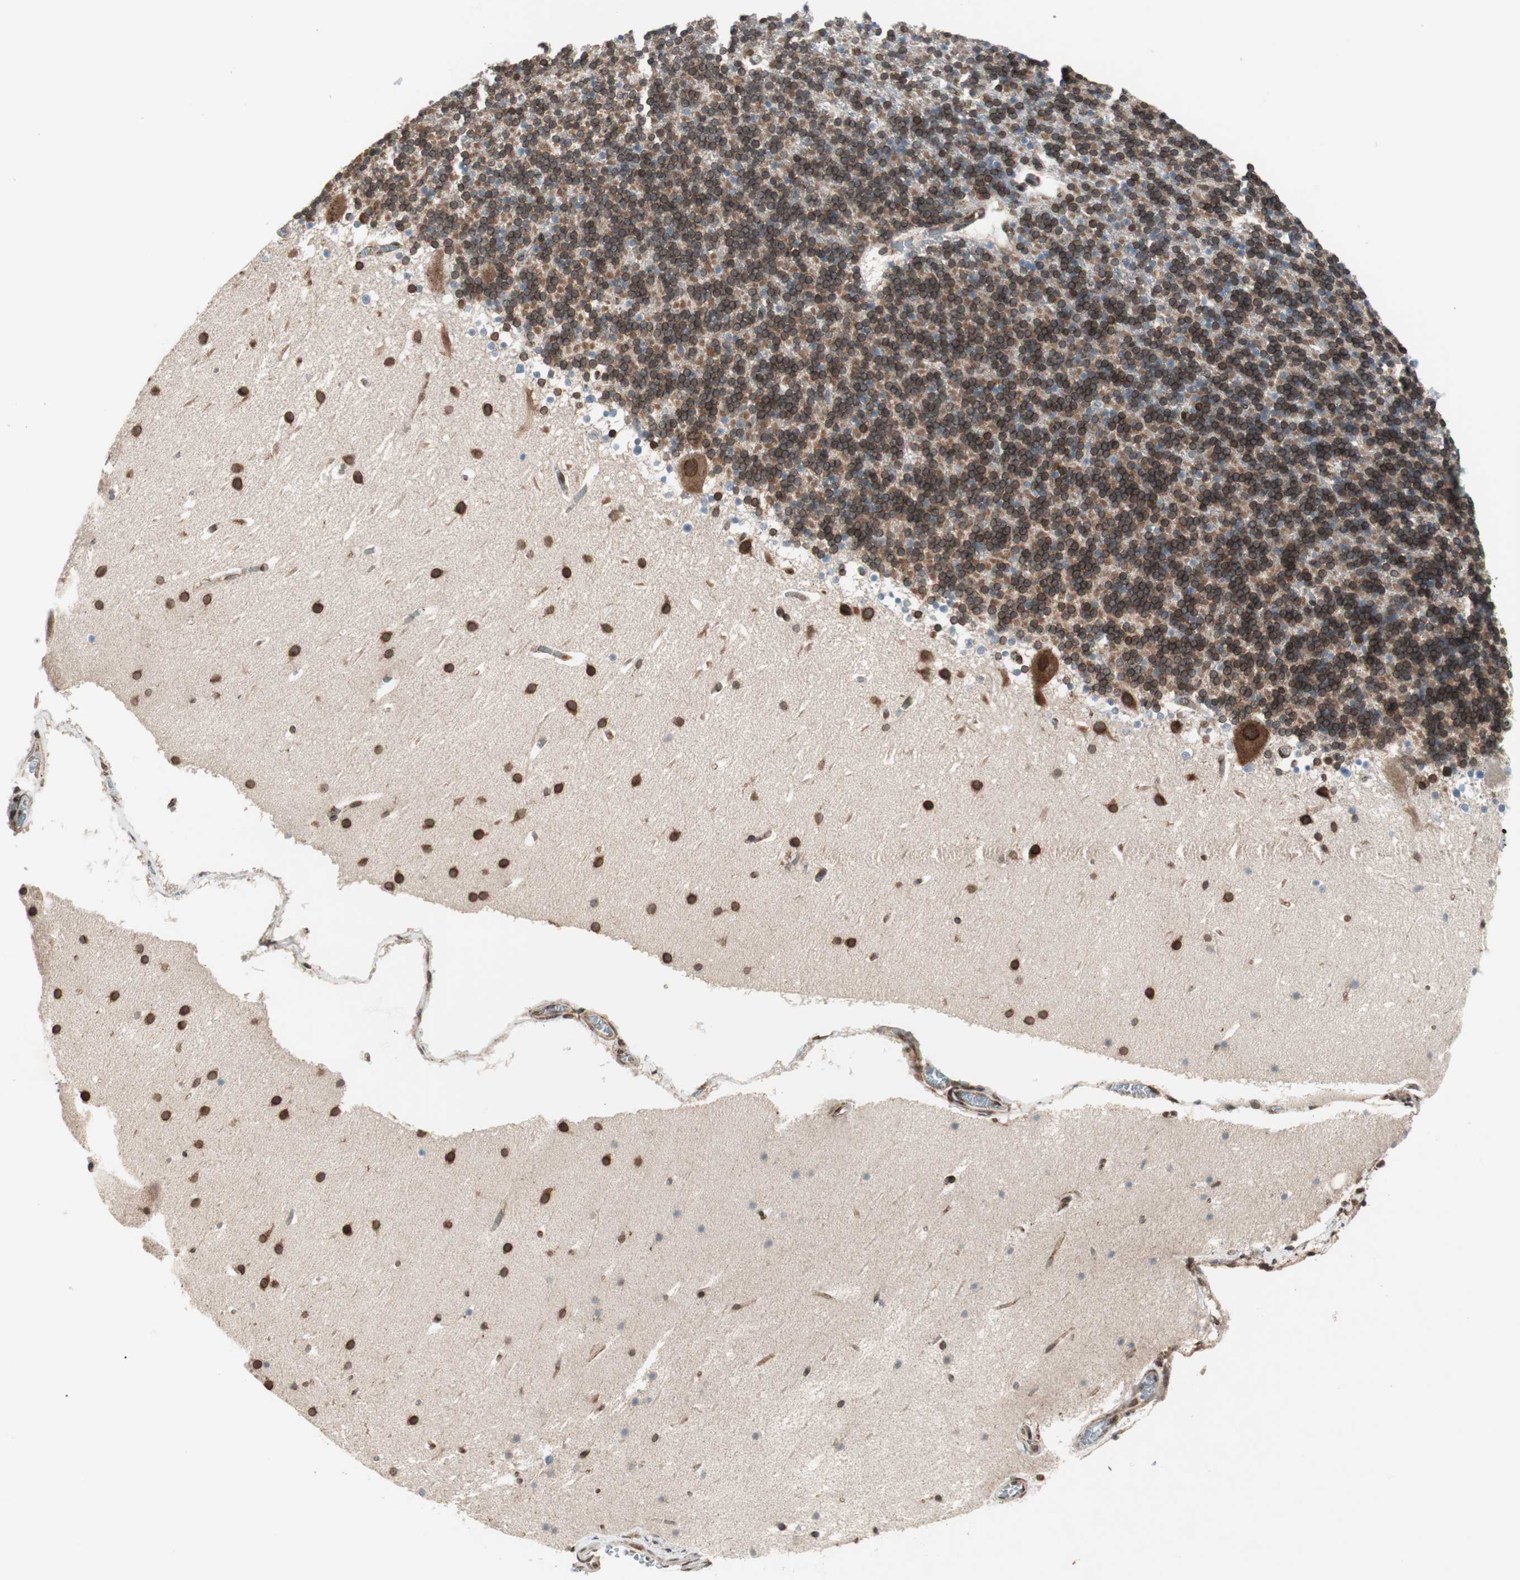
{"staining": {"intensity": "strong", "quantity": ">75%", "location": "cytoplasmic/membranous,nuclear"}, "tissue": "cerebellum", "cell_type": "Cells in granular layer", "image_type": "normal", "snomed": [{"axis": "morphology", "description": "Normal tissue, NOS"}, {"axis": "topography", "description": "Cerebellum"}], "caption": "A high amount of strong cytoplasmic/membranous,nuclear expression is seen in about >75% of cells in granular layer in unremarkable cerebellum.", "gene": "NUP62", "patient": {"sex": "male", "age": 45}}